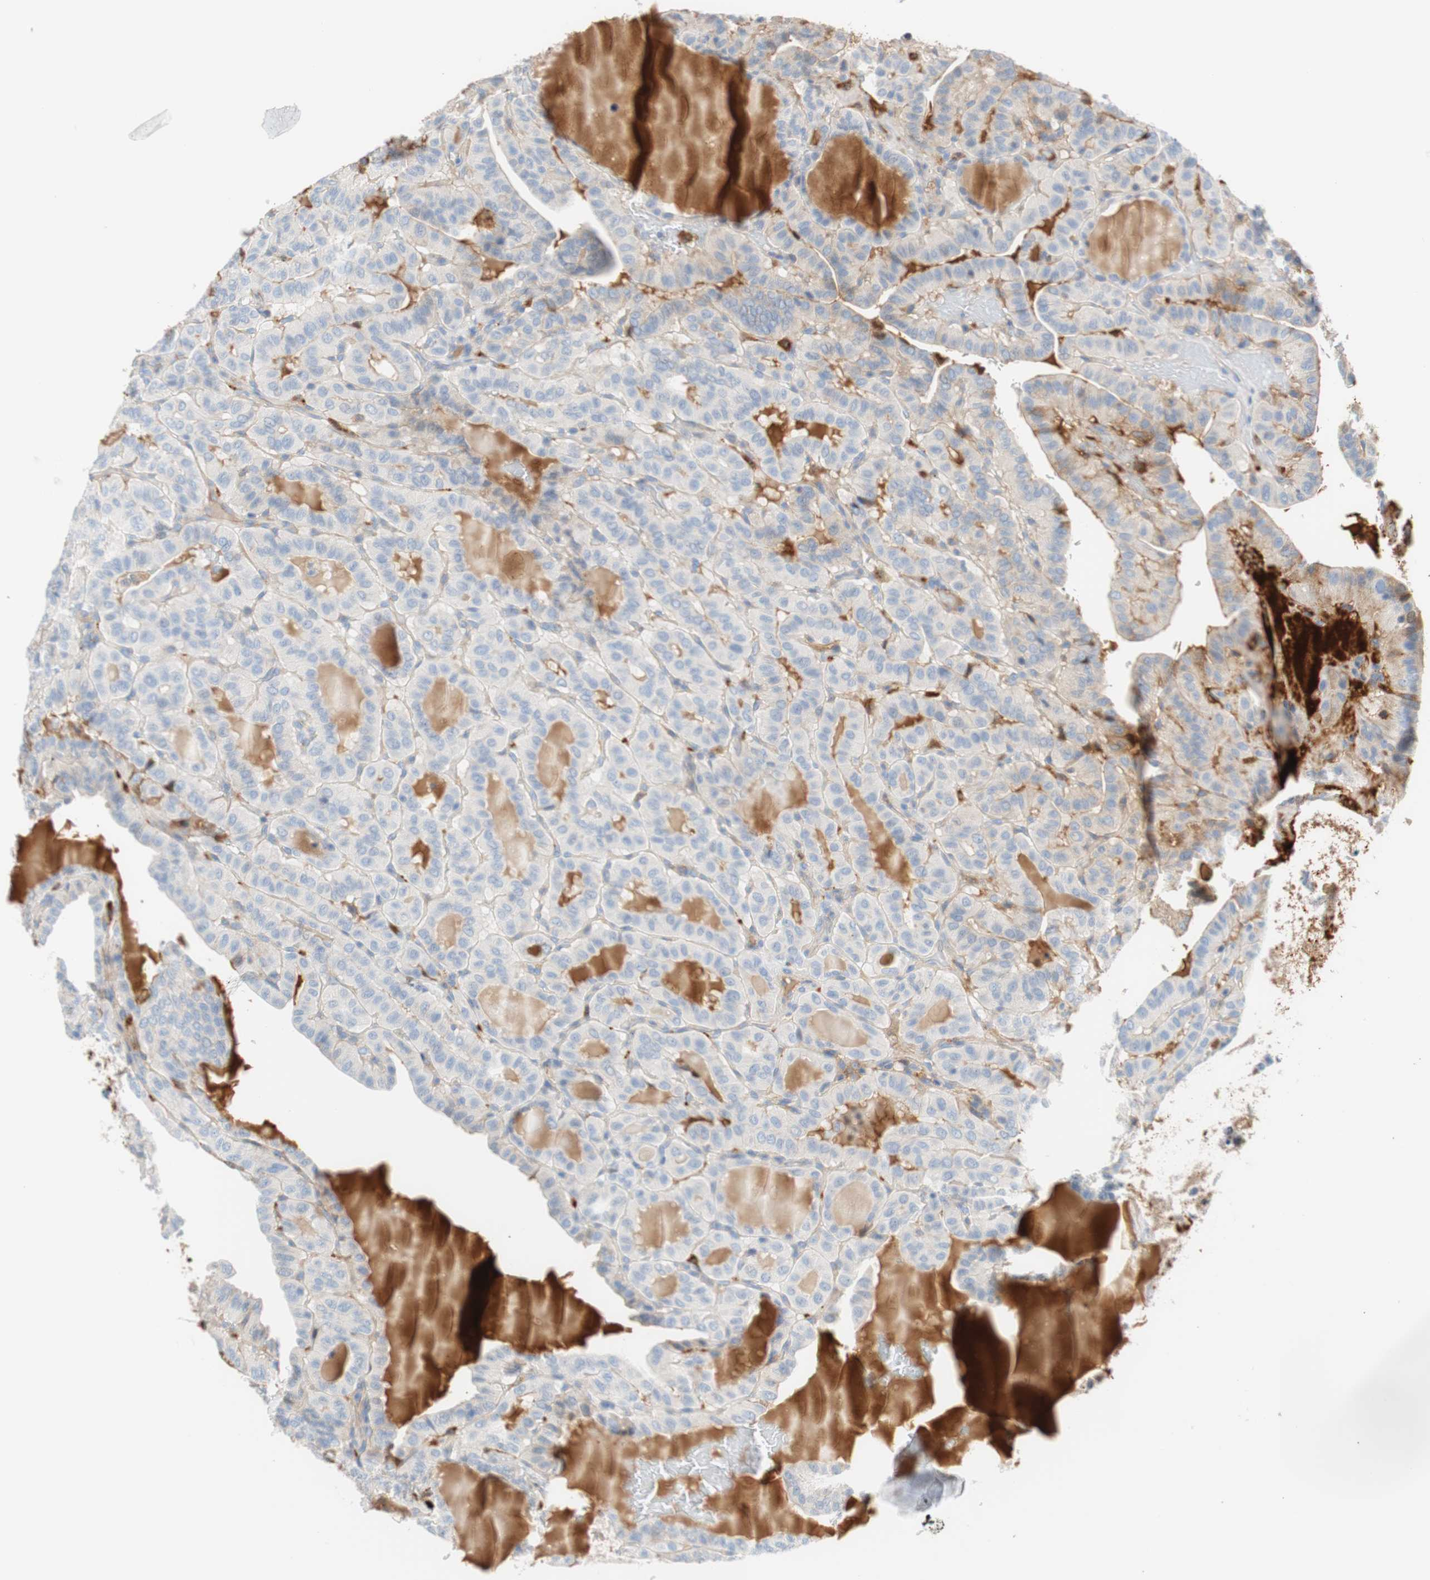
{"staining": {"intensity": "negative", "quantity": "none", "location": "none"}, "tissue": "thyroid cancer", "cell_type": "Tumor cells", "image_type": "cancer", "snomed": [{"axis": "morphology", "description": "Papillary adenocarcinoma, NOS"}, {"axis": "topography", "description": "Thyroid gland"}], "caption": "This is an IHC histopathology image of human papillary adenocarcinoma (thyroid). There is no positivity in tumor cells.", "gene": "RBP4", "patient": {"sex": "male", "age": 77}}